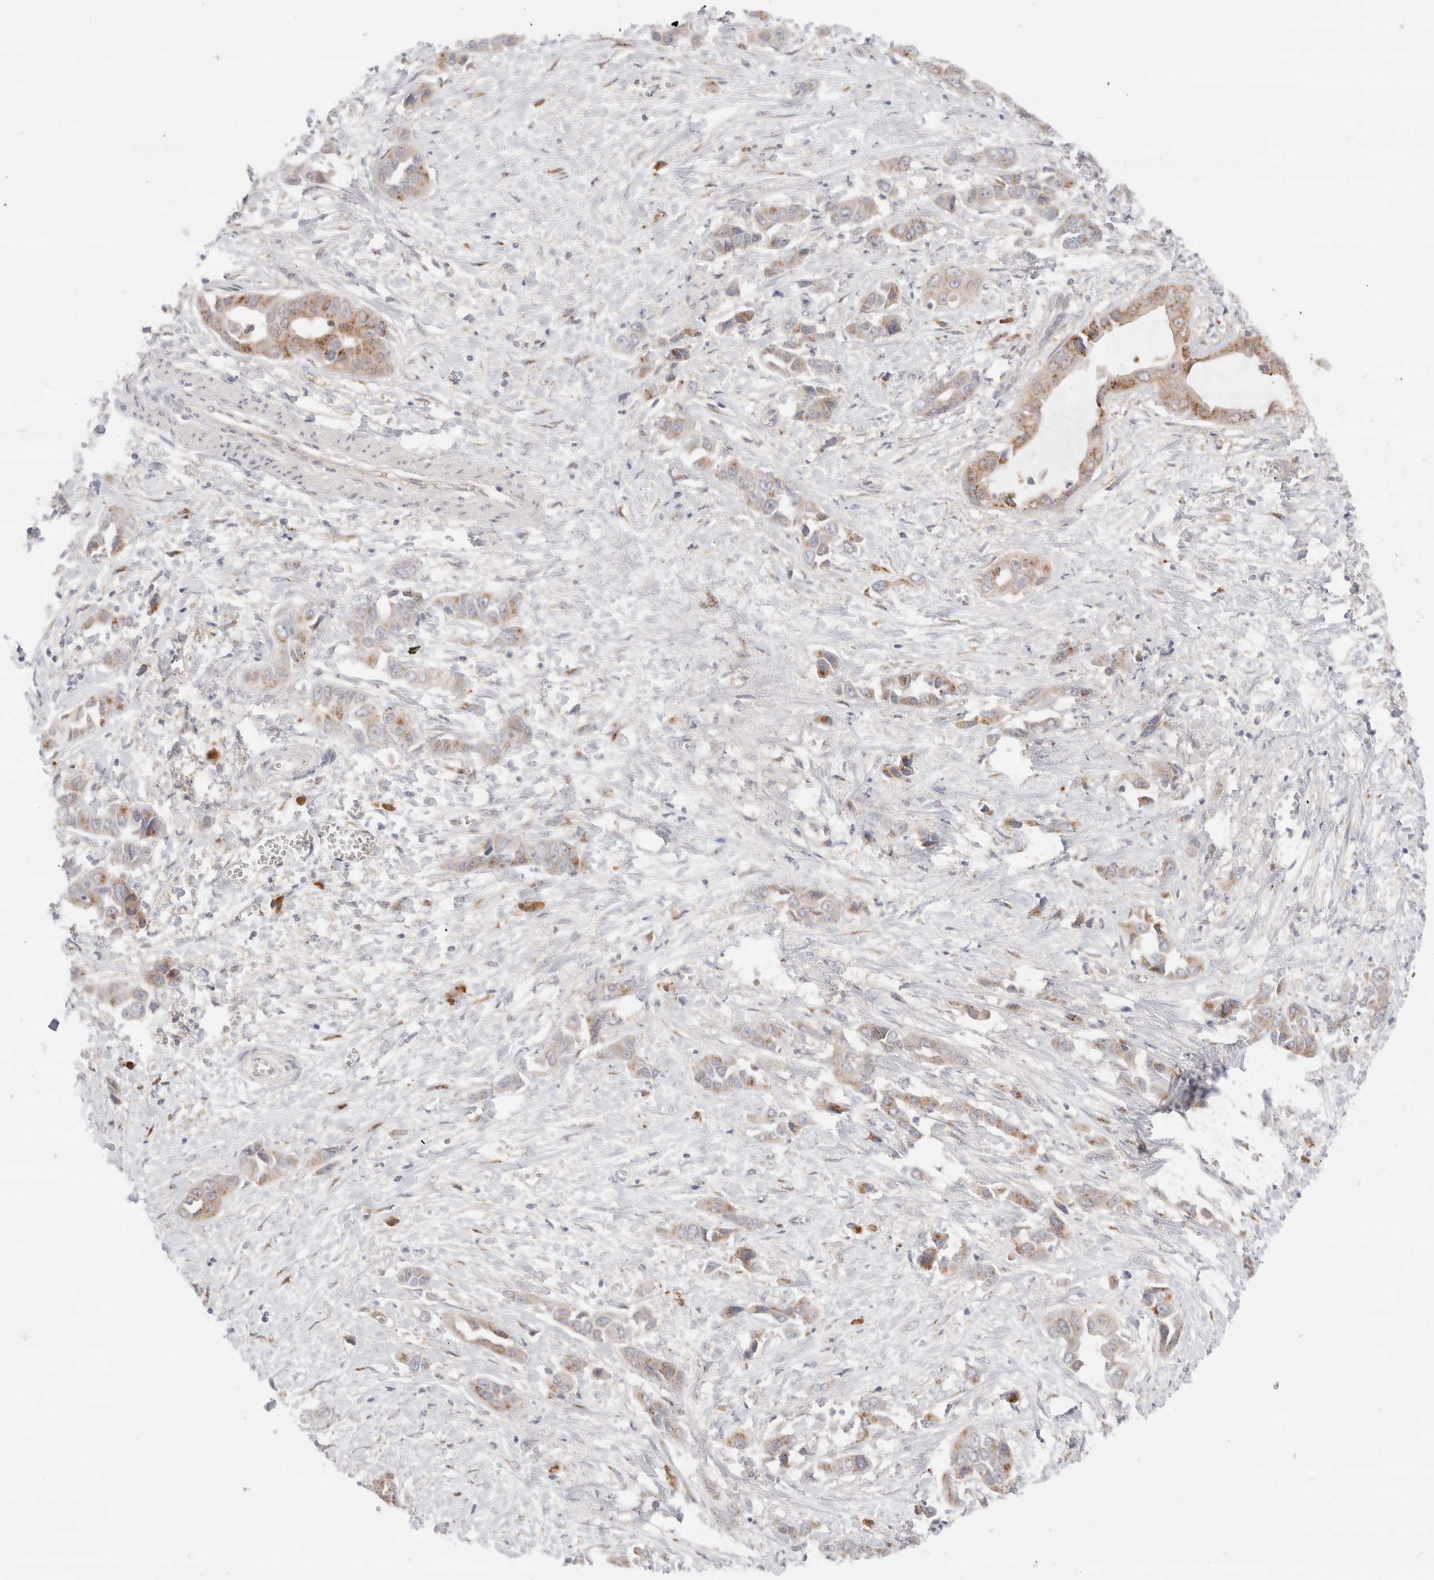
{"staining": {"intensity": "moderate", "quantity": "<25%", "location": "cytoplasmic/membranous"}, "tissue": "liver cancer", "cell_type": "Tumor cells", "image_type": "cancer", "snomed": [{"axis": "morphology", "description": "Cholangiocarcinoma"}, {"axis": "topography", "description": "Liver"}], "caption": "Liver cholangiocarcinoma stained with immunohistochemistry reveals moderate cytoplasmic/membranous expression in approximately <25% of tumor cells. (DAB IHC with brightfield microscopy, high magnification).", "gene": "EFCAB13", "patient": {"sex": "female", "age": 52}}